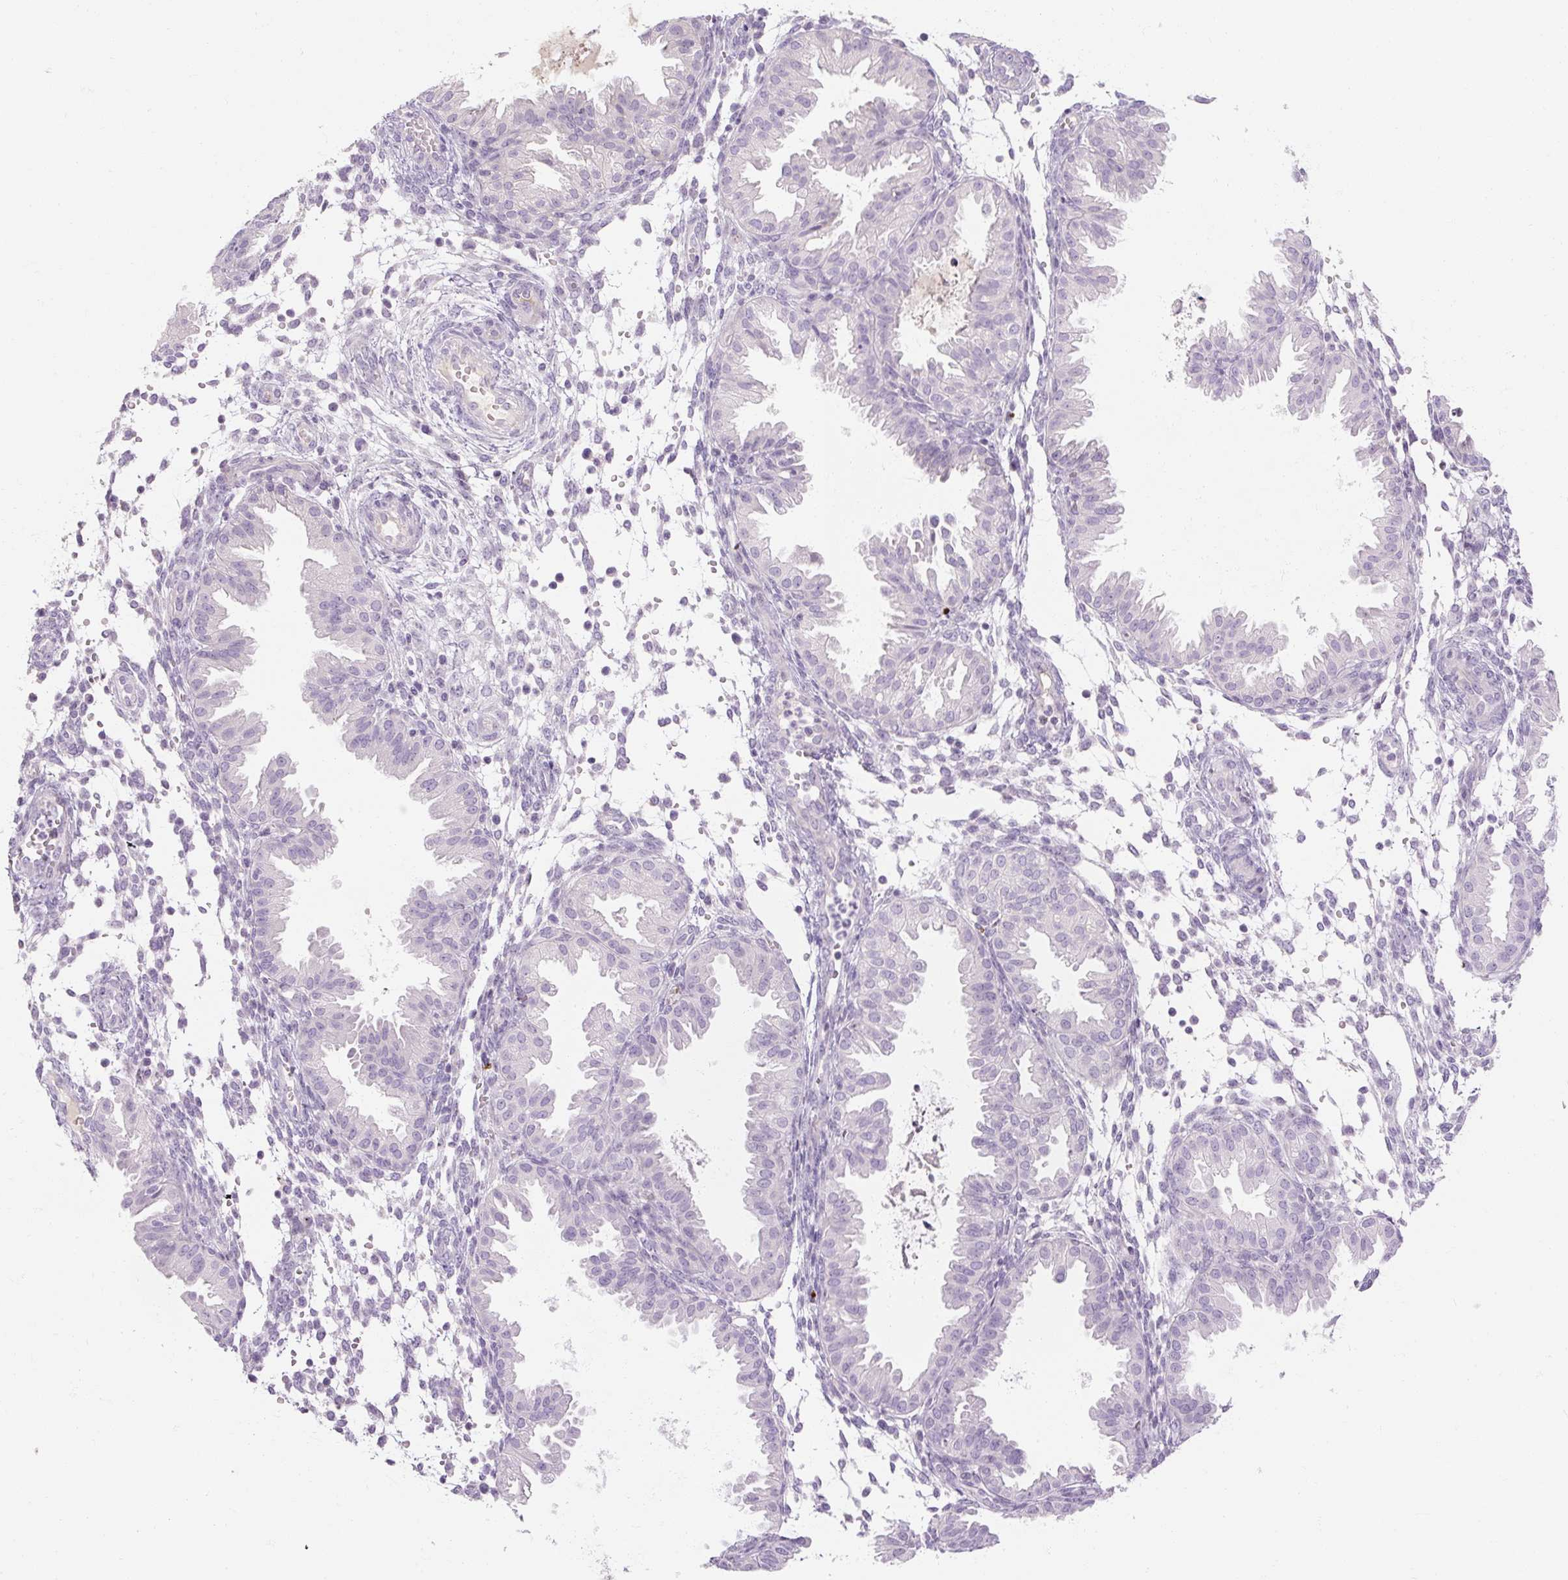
{"staining": {"intensity": "negative", "quantity": "none", "location": "none"}, "tissue": "endometrium", "cell_type": "Cells in endometrial stroma", "image_type": "normal", "snomed": [{"axis": "morphology", "description": "Normal tissue, NOS"}, {"axis": "topography", "description": "Endometrium"}], "caption": "The image demonstrates no staining of cells in endometrial stroma in benign endometrium. The staining is performed using DAB brown chromogen with nuclei counter-stained in using hematoxylin.", "gene": "NFE2L3", "patient": {"sex": "female", "age": 33}}